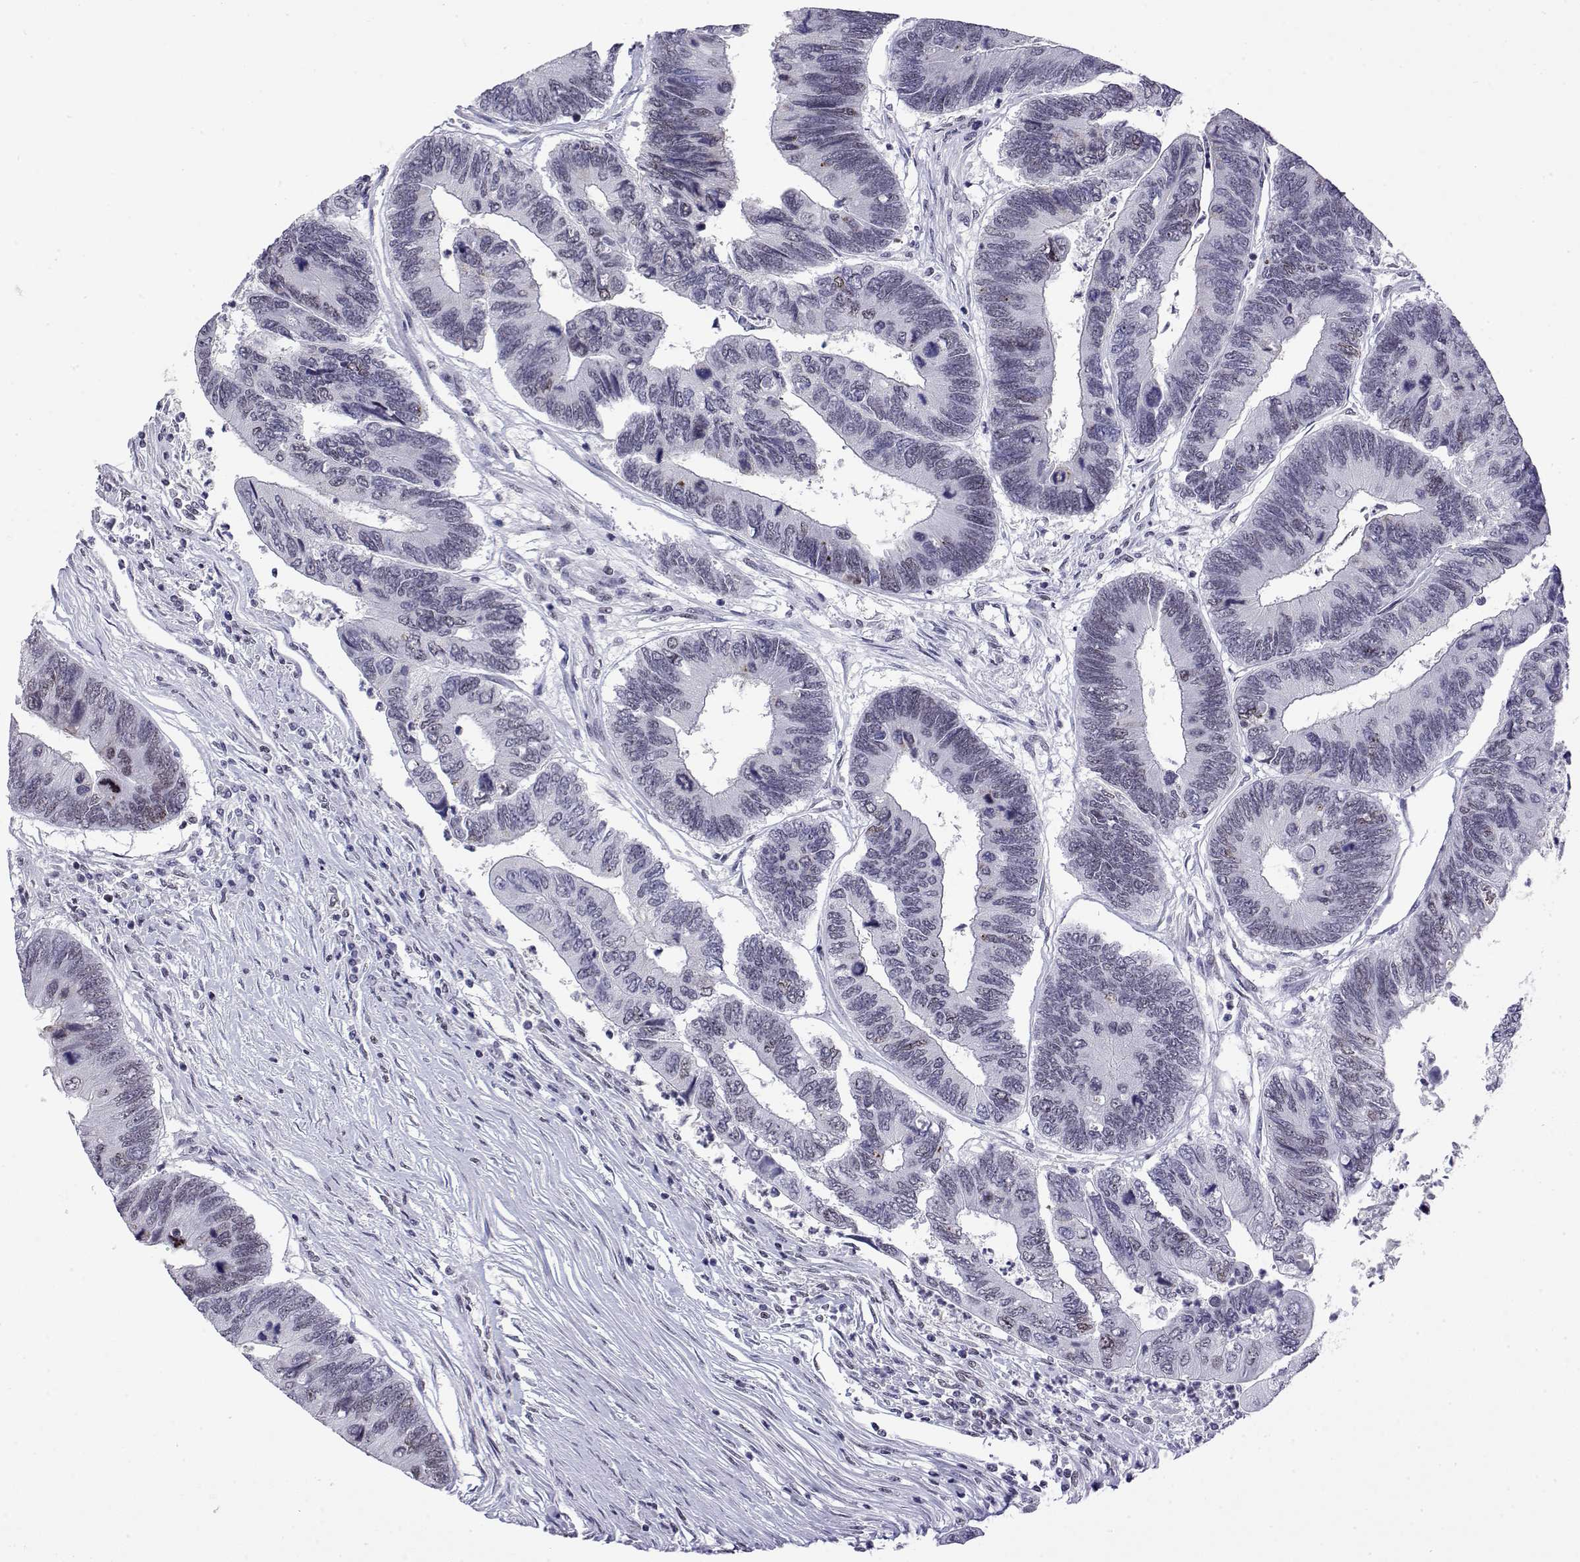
{"staining": {"intensity": "weak", "quantity": "<25%", "location": "nuclear"}, "tissue": "colorectal cancer", "cell_type": "Tumor cells", "image_type": "cancer", "snomed": [{"axis": "morphology", "description": "Adenocarcinoma, NOS"}, {"axis": "topography", "description": "Colon"}], "caption": "The immunohistochemistry (IHC) image has no significant positivity in tumor cells of adenocarcinoma (colorectal) tissue. The staining is performed using DAB (3,3'-diaminobenzidine) brown chromogen with nuclei counter-stained in using hematoxylin.", "gene": "POLDIP3", "patient": {"sex": "female", "age": 67}}